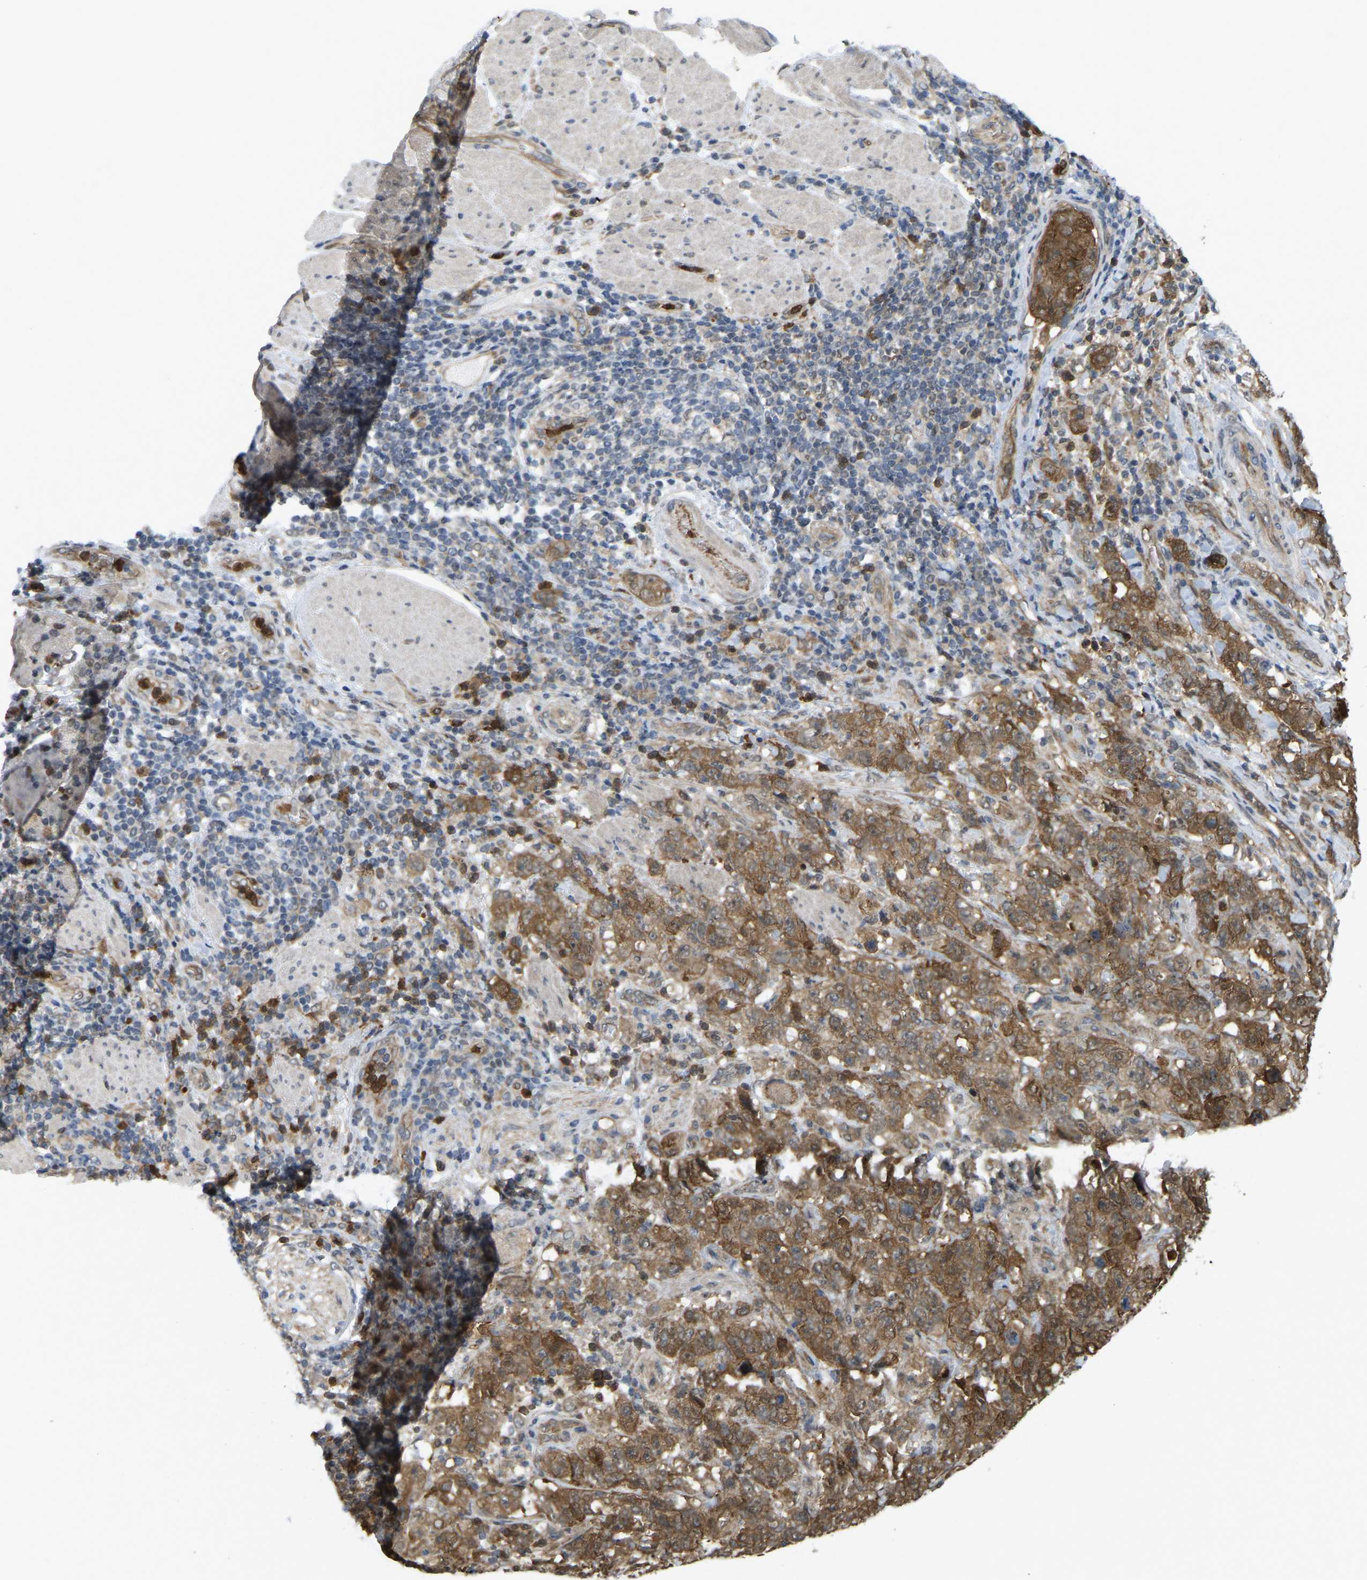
{"staining": {"intensity": "moderate", "quantity": ">75%", "location": "cytoplasmic/membranous"}, "tissue": "stomach cancer", "cell_type": "Tumor cells", "image_type": "cancer", "snomed": [{"axis": "morphology", "description": "Adenocarcinoma, NOS"}, {"axis": "topography", "description": "Stomach"}], "caption": "Stomach adenocarcinoma stained for a protein (brown) exhibits moderate cytoplasmic/membranous positive expression in approximately >75% of tumor cells.", "gene": "SERPINB5", "patient": {"sex": "male", "age": 48}}